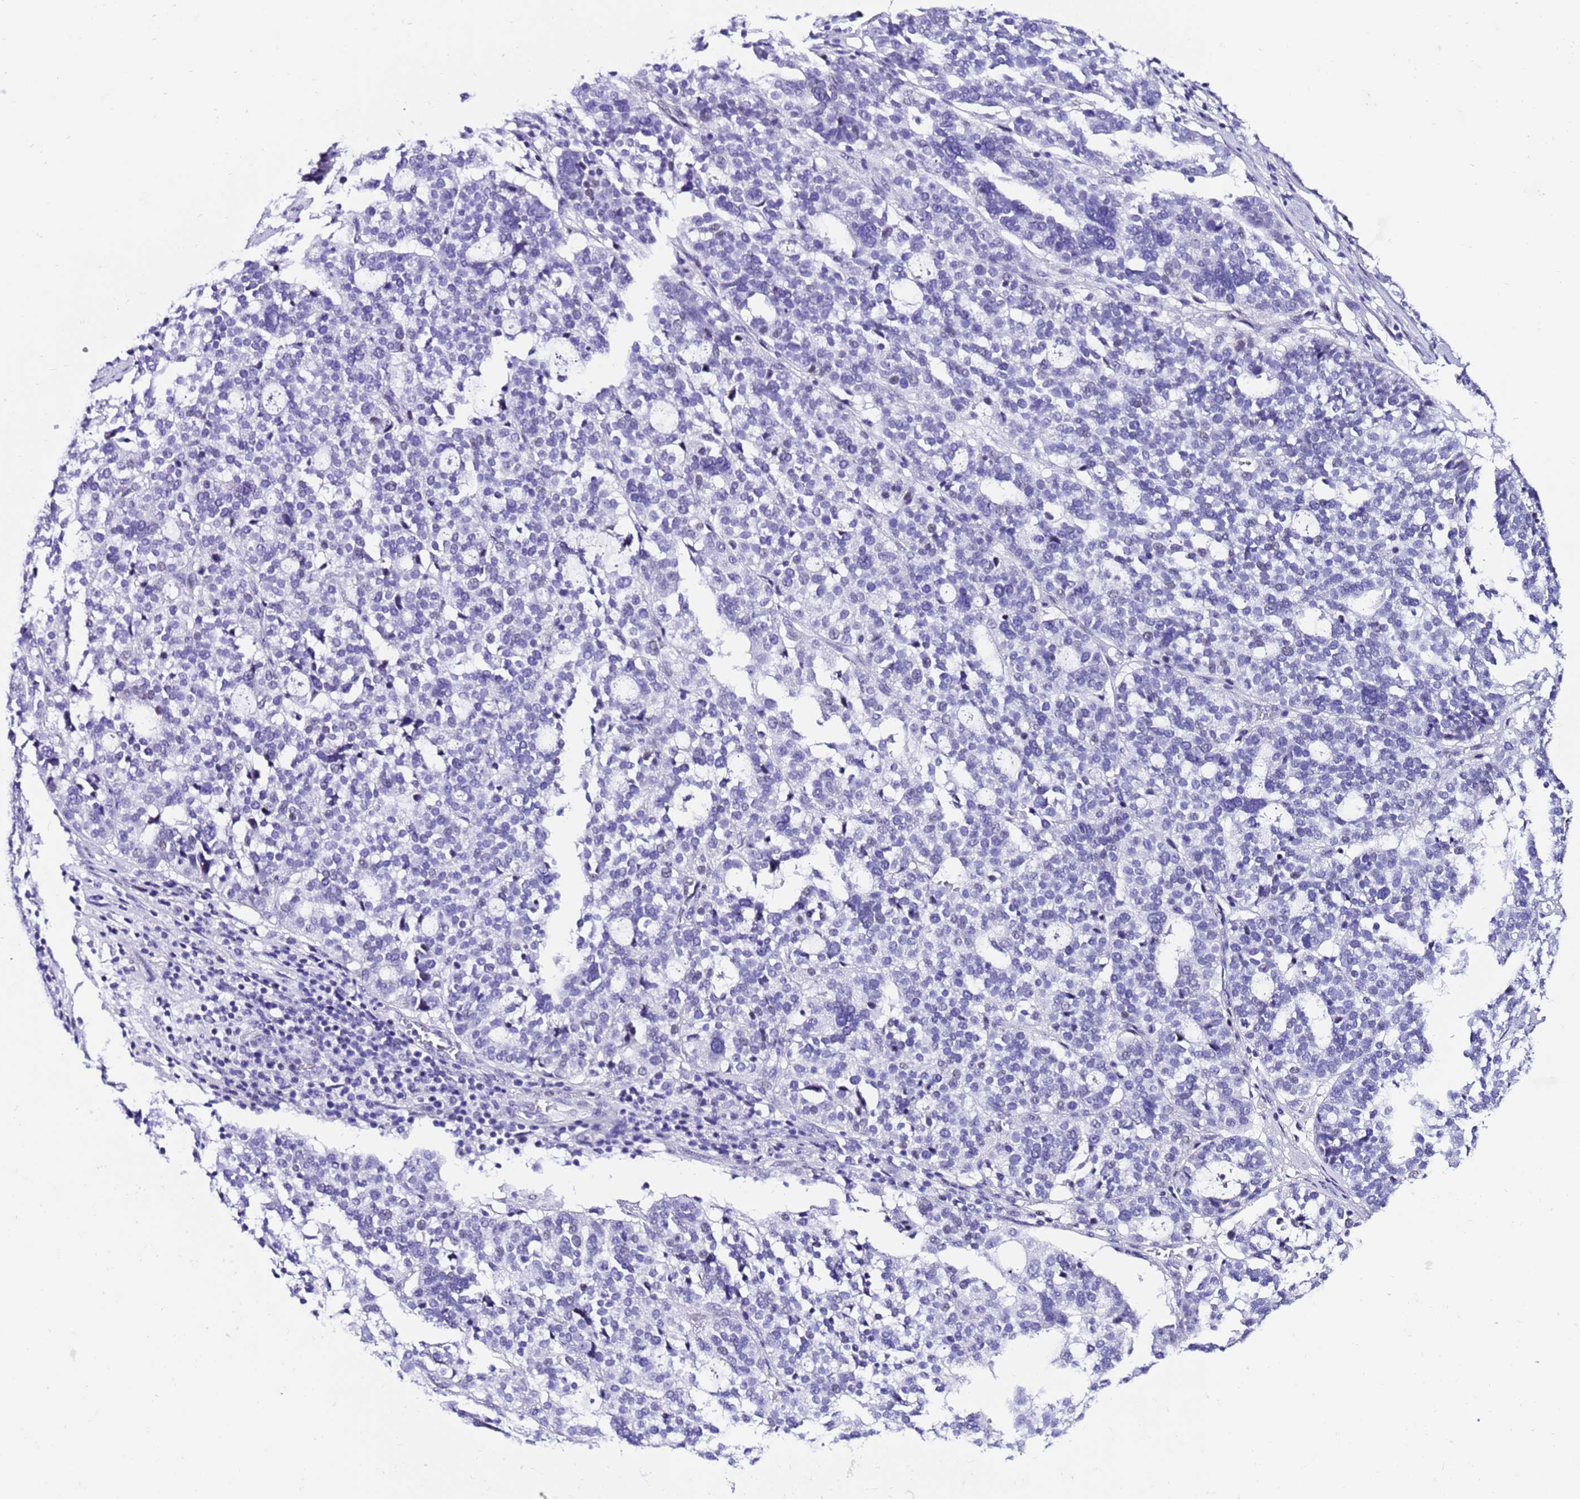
{"staining": {"intensity": "negative", "quantity": "none", "location": "none"}, "tissue": "ovarian cancer", "cell_type": "Tumor cells", "image_type": "cancer", "snomed": [{"axis": "morphology", "description": "Cystadenocarcinoma, serous, NOS"}, {"axis": "topography", "description": "Ovary"}], "caption": "High power microscopy micrograph of an IHC histopathology image of ovarian cancer, revealing no significant expression in tumor cells.", "gene": "ZNF417", "patient": {"sex": "female", "age": 59}}